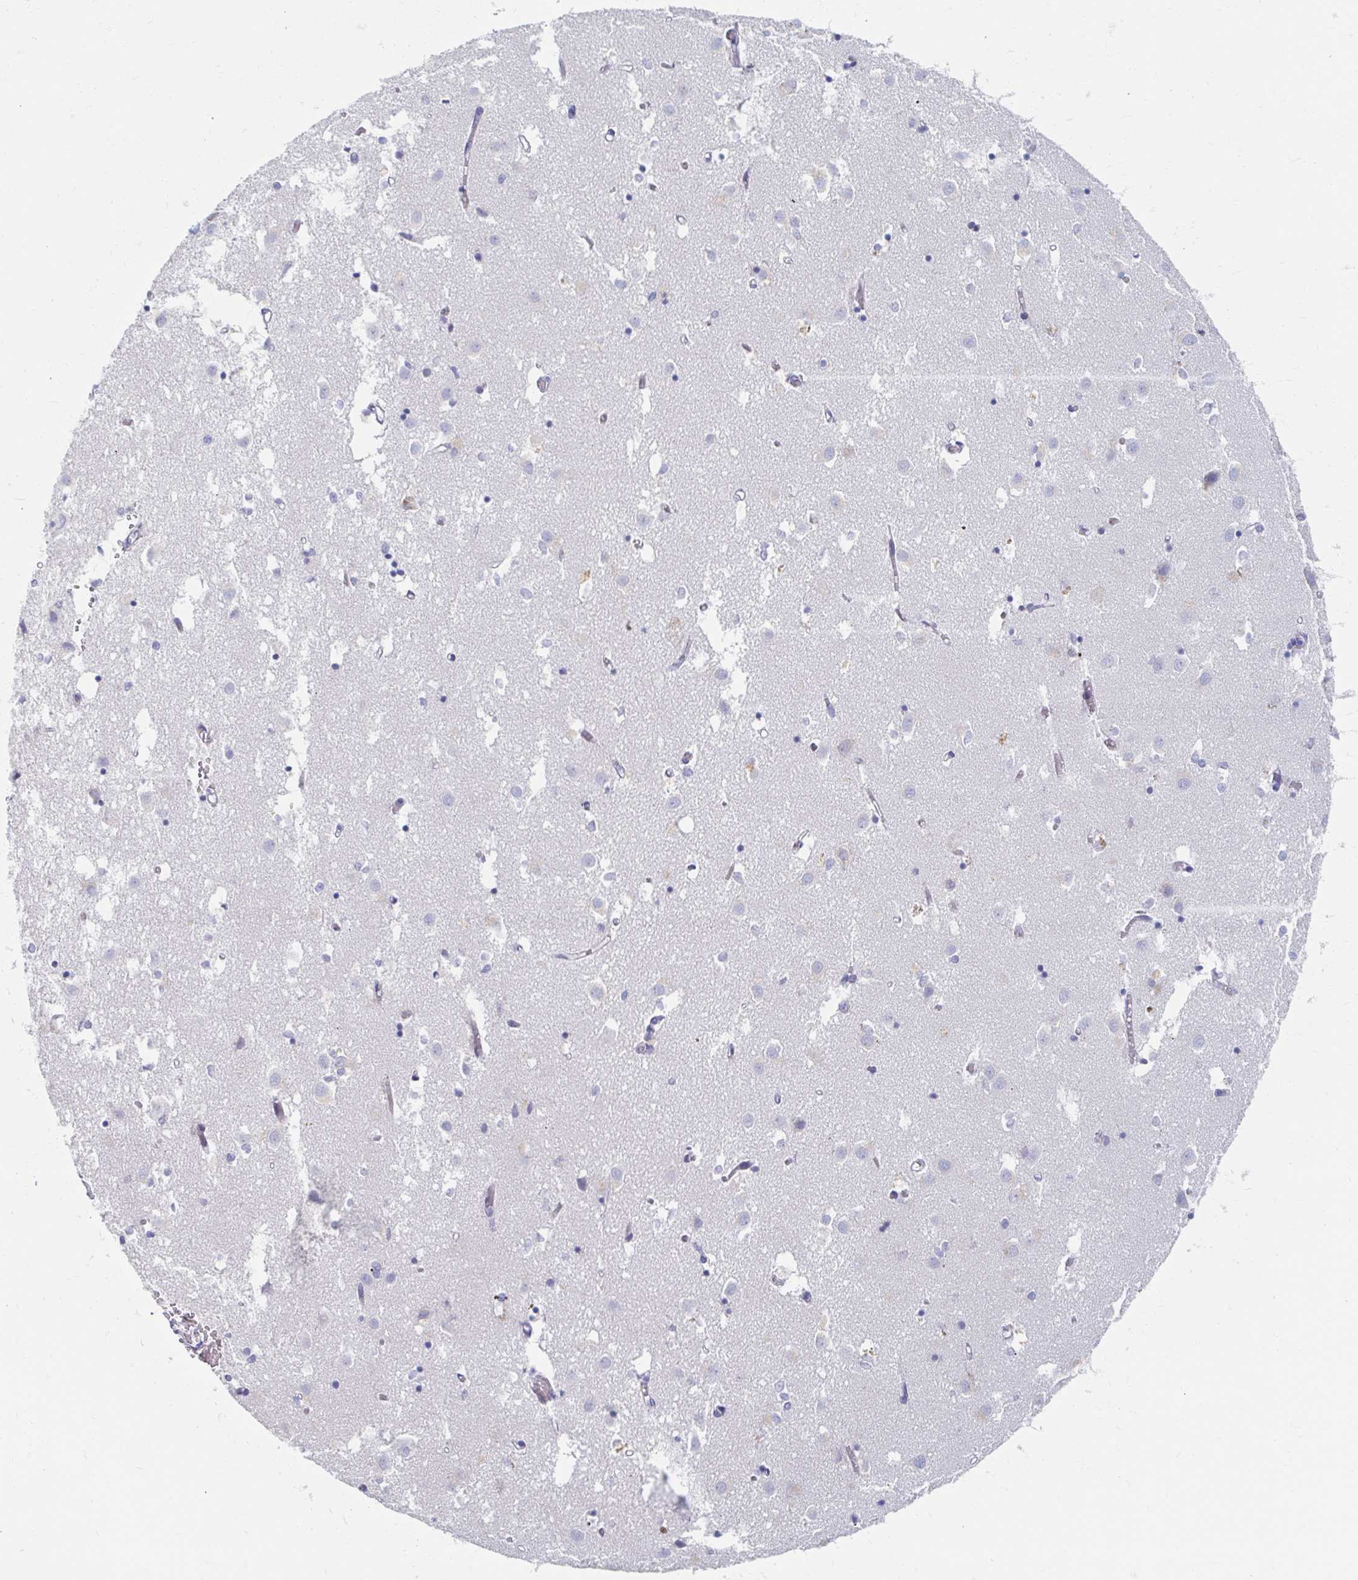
{"staining": {"intensity": "negative", "quantity": "none", "location": "none"}, "tissue": "caudate", "cell_type": "Glial cells", "image_type": "normal", "snomed": [{"axis": "morphology", "description": "Normal tissue, NOS"}, {"axis": "topography", "description": "Lateral ventricle wall"}], "caption": "Glial cells show no significant protein positivity in unremarkable caudate.", "gene": "MYLK2", "patient": {"sex": "male", "age": 70}}